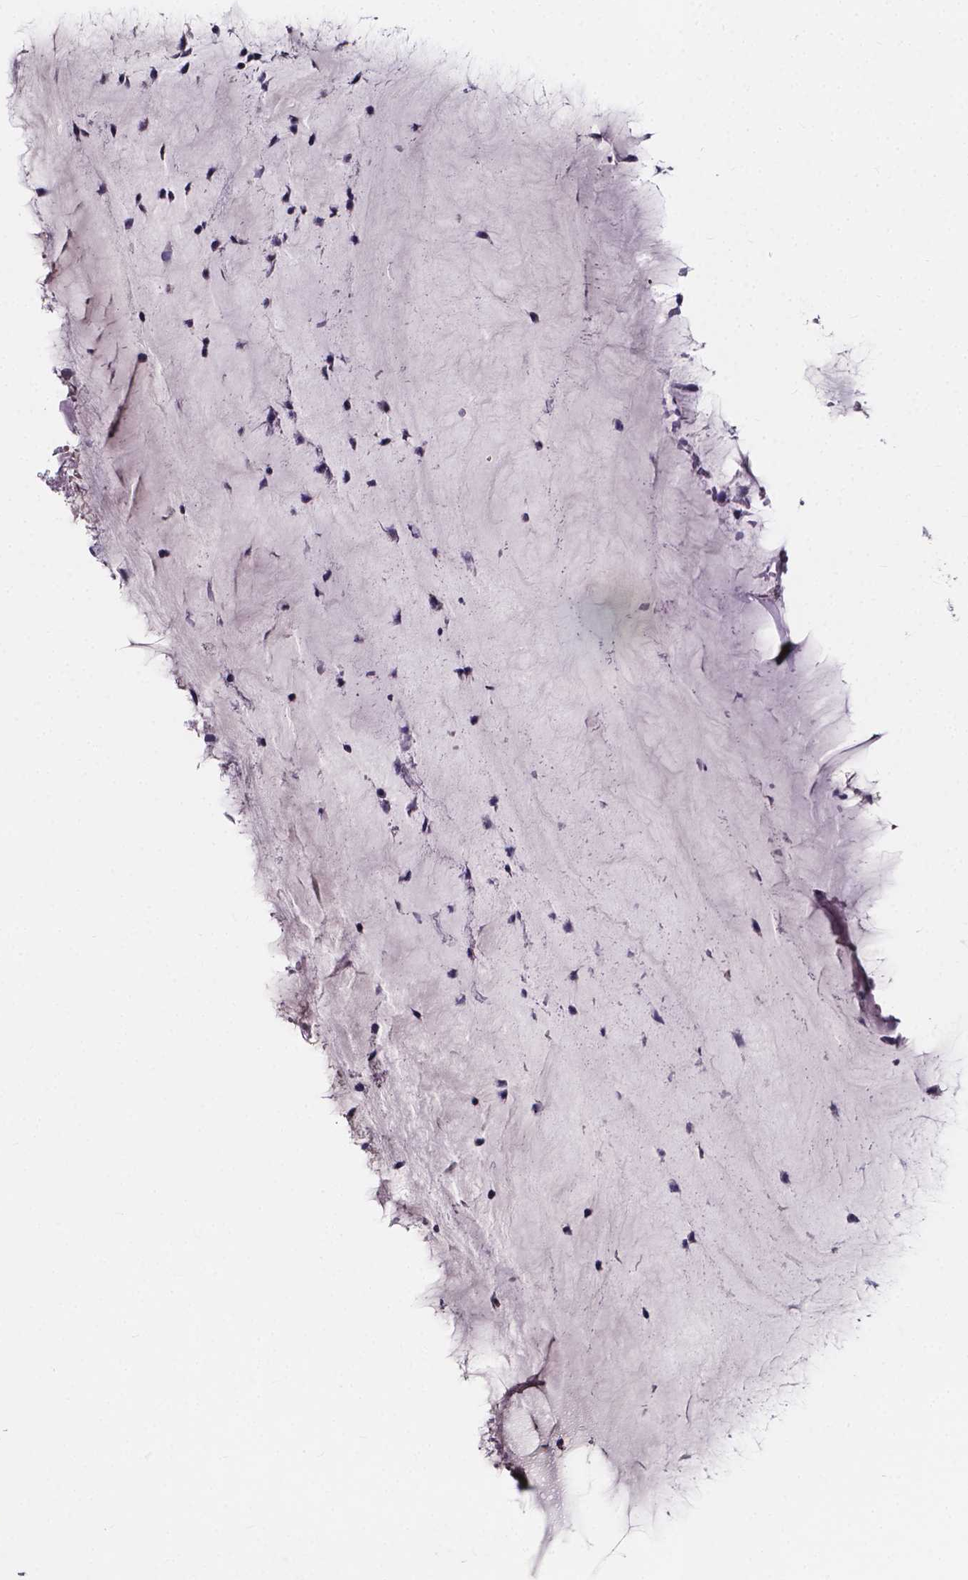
{"staining": {"intensity": "negative", "quantity": "none", "location": "none"}, "tissue": "cervix", "cell_type": "Glandular cells", "image_type": "normal", "snomed": [{"axis": "morphology", "description": "Normal tissue, NOS"}, {"axis": "topography", "description": "Cervix"}], "caption": "Immunohistochemistry (IHC) histopathology image of benign human cervix stained for a protein (brown), which shows no expression in glandular cells. (IHC, brightfield microscopy, high magnification).", "gene": "SPOCD1", "patient": {"sex": "female", "age": 37}}